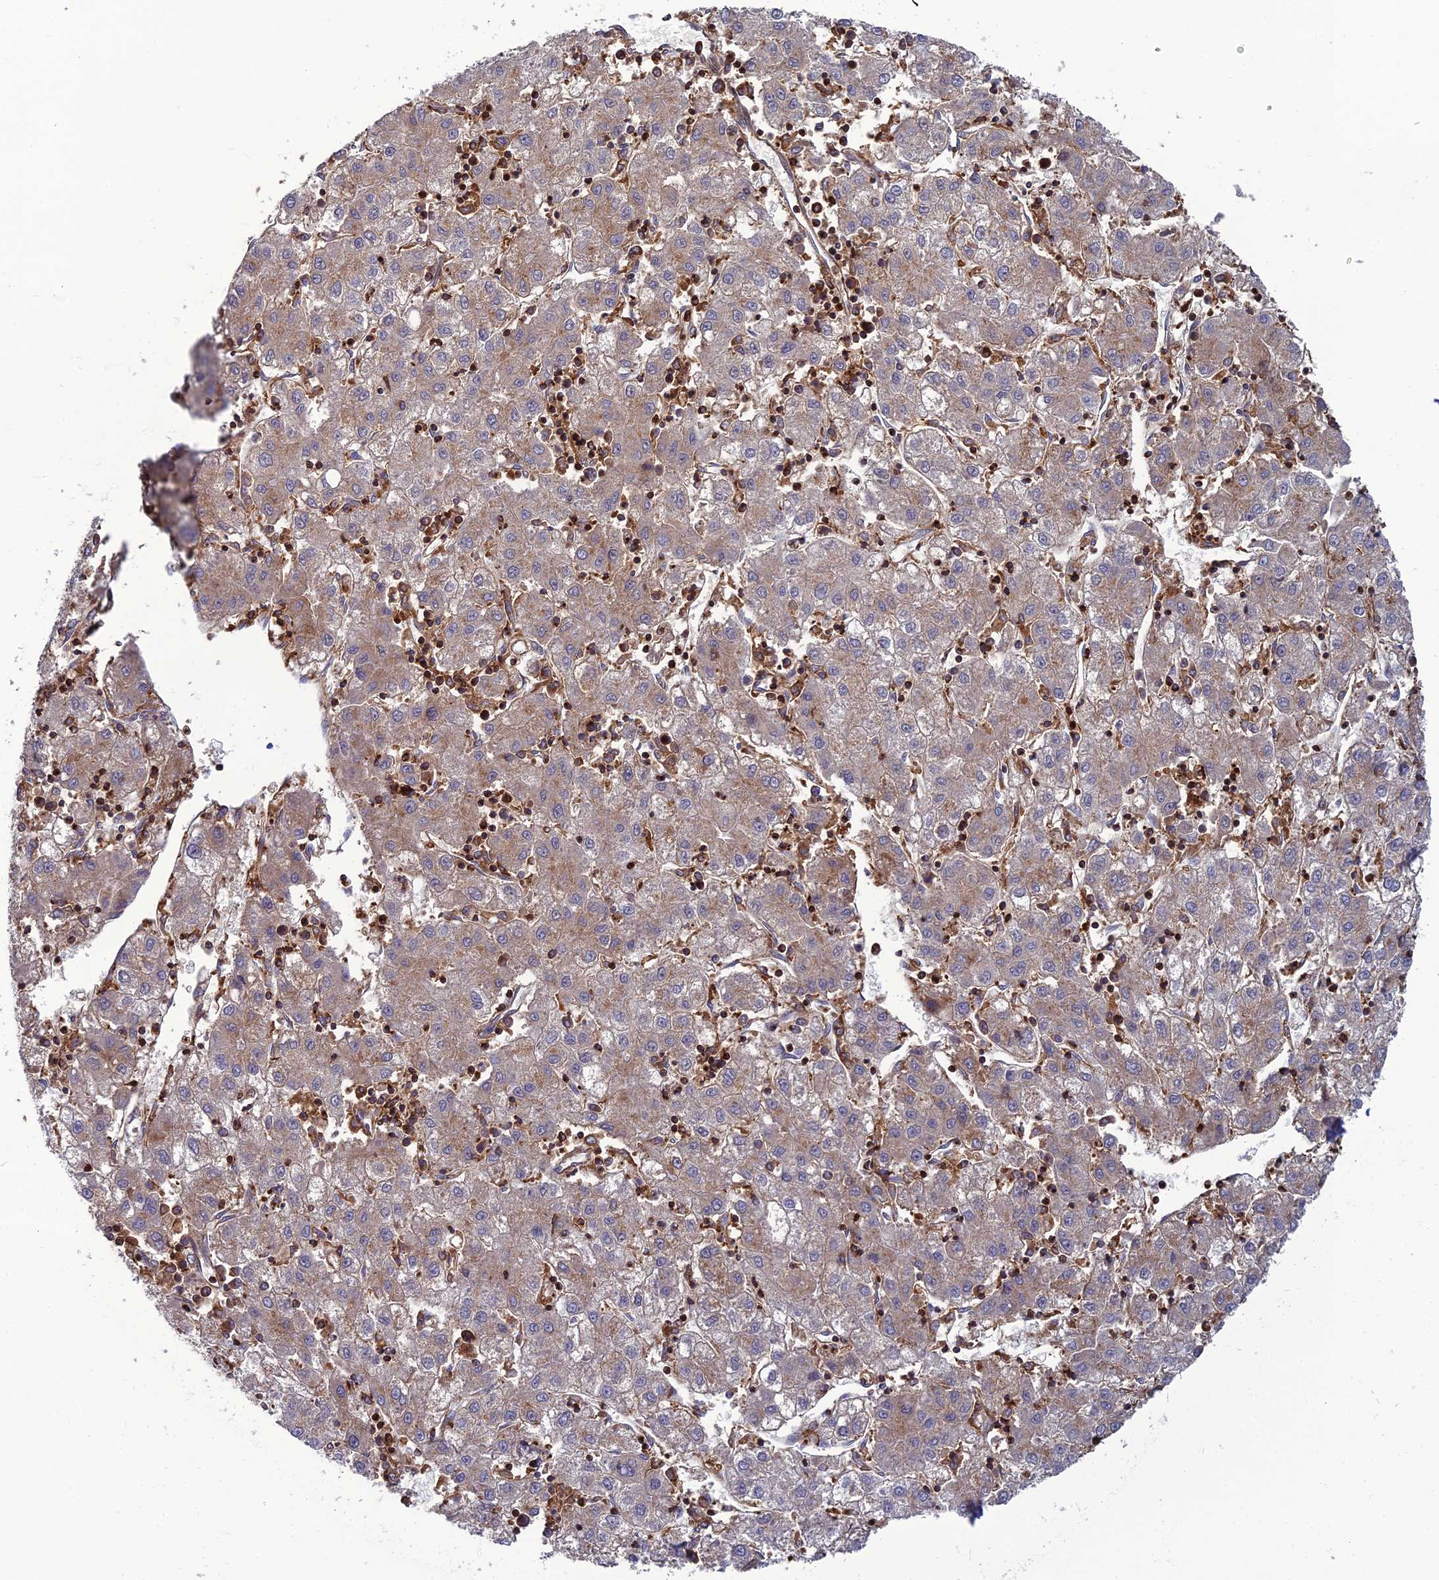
{"staining": {"intensity": "weak", "quantity": ">75%", "location": "cytoplasmic/membranous"}, "tissue": "liver cancer", "cell_type": "Tumor cells", "image_type": "cancer", "snomed": [{"axis": "morphology", "description": "Carcinoma, Hepatocellular, NOS"}, {"axis": "topography", "description": "Liver"}], "caption": "This is an image of immunohistochemistry staining of liver cancer (hepatocellular carcinoma), which shows weak expression in the cytoplasmic/membranous of tumor cells.", "gene": "LNPEP", "patient": {"sex": "male", "age": 72}}